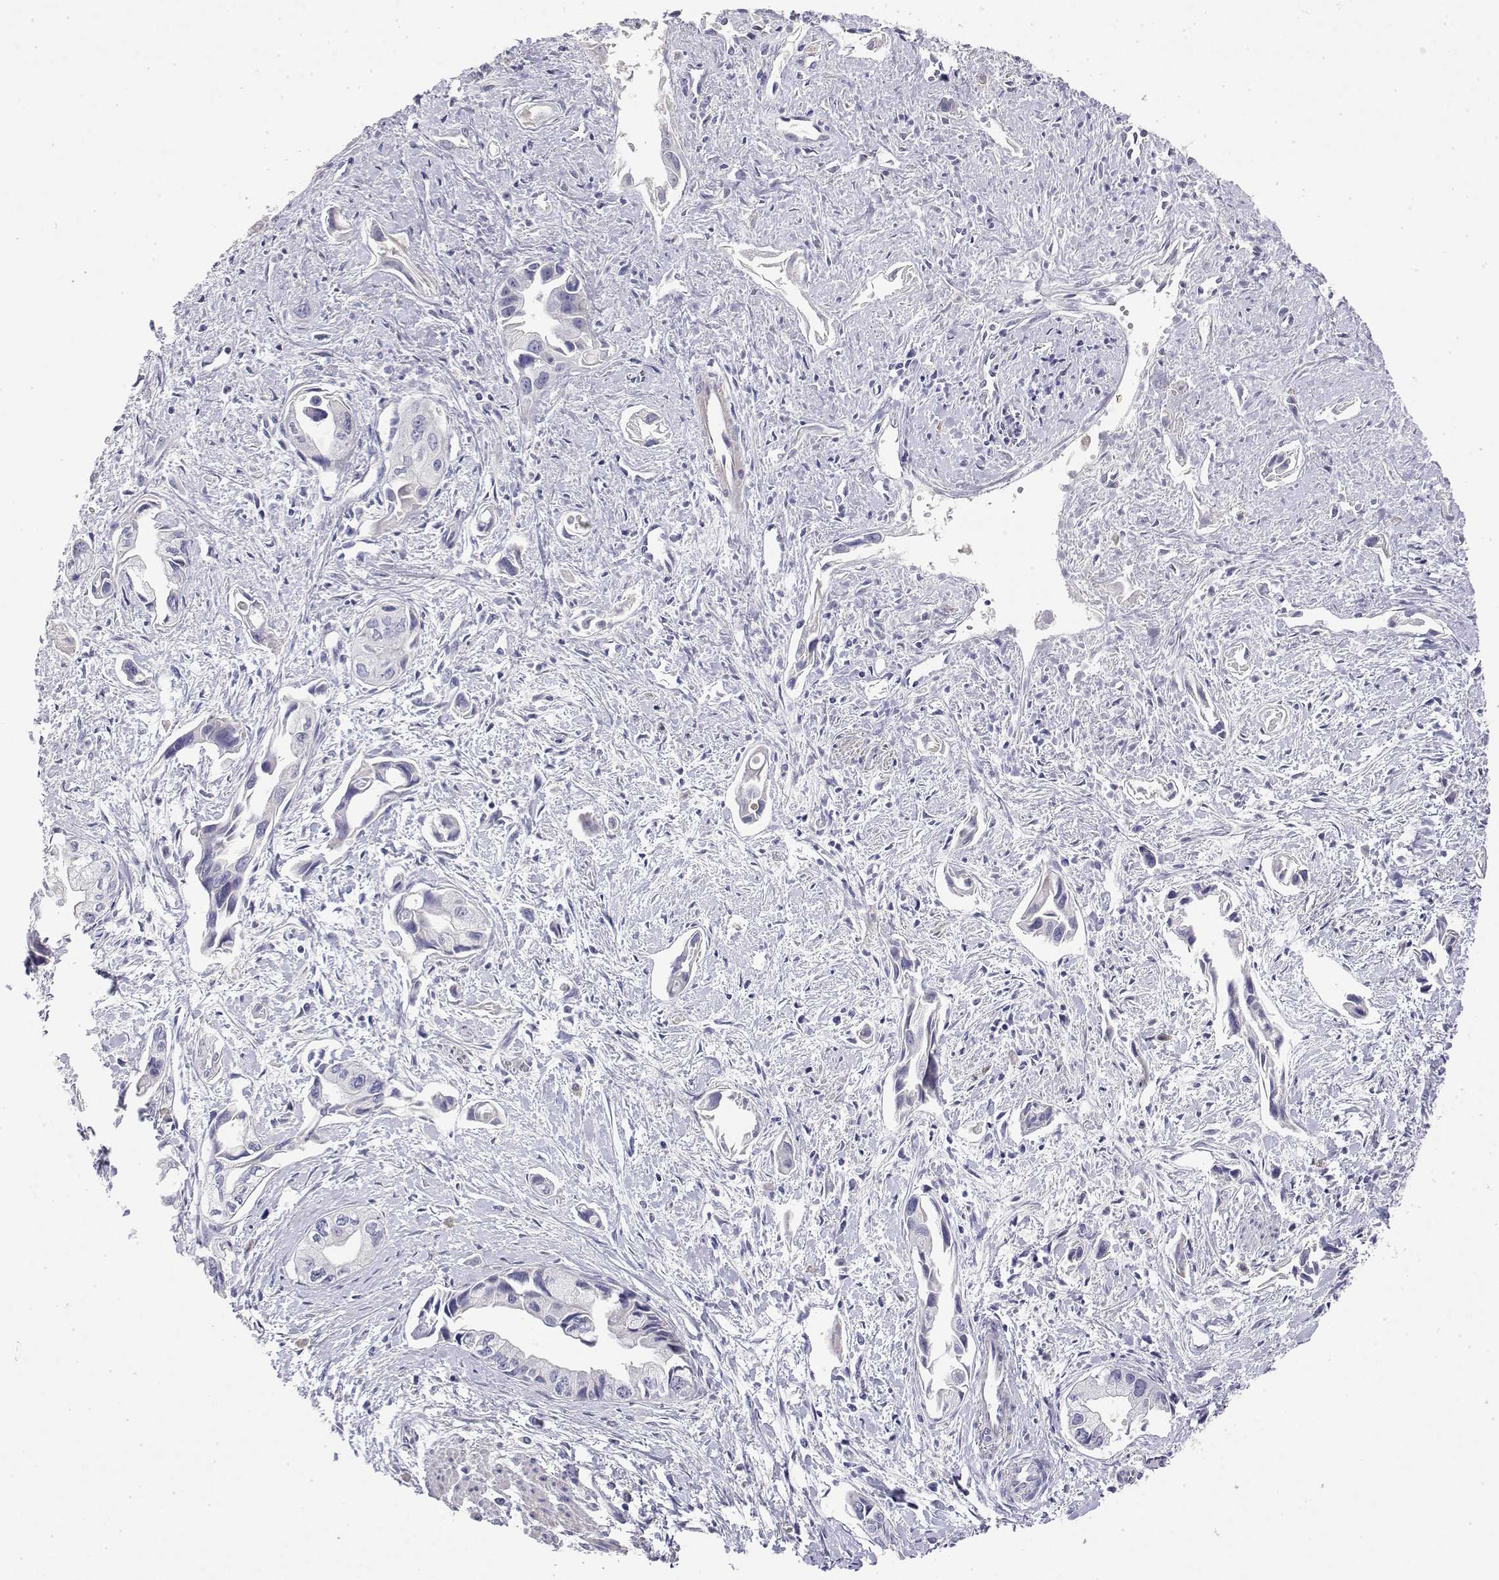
{"staining": {"intensity": "negative", "quantity": "none", "location": "none"}, "tissue": "pancreatic cancer", "cell_type": "Tumor cells", "image_type": "cancer", "snomed": [{"axis": "morphology", "description": "Adenocarcinoma, NOS"}, {"axis": "topography", "description": "Pancreas"}], "caption": "A micrograph of human pancreatic cancer (adenocarcinoma) is negative for staining in tumor cells. The staining is performed using DAB brown chromogen with nuclei counter-stained in using hematoxylin.", "gene": "GGACT", "patient": {"sex": "female", "age": 61}}